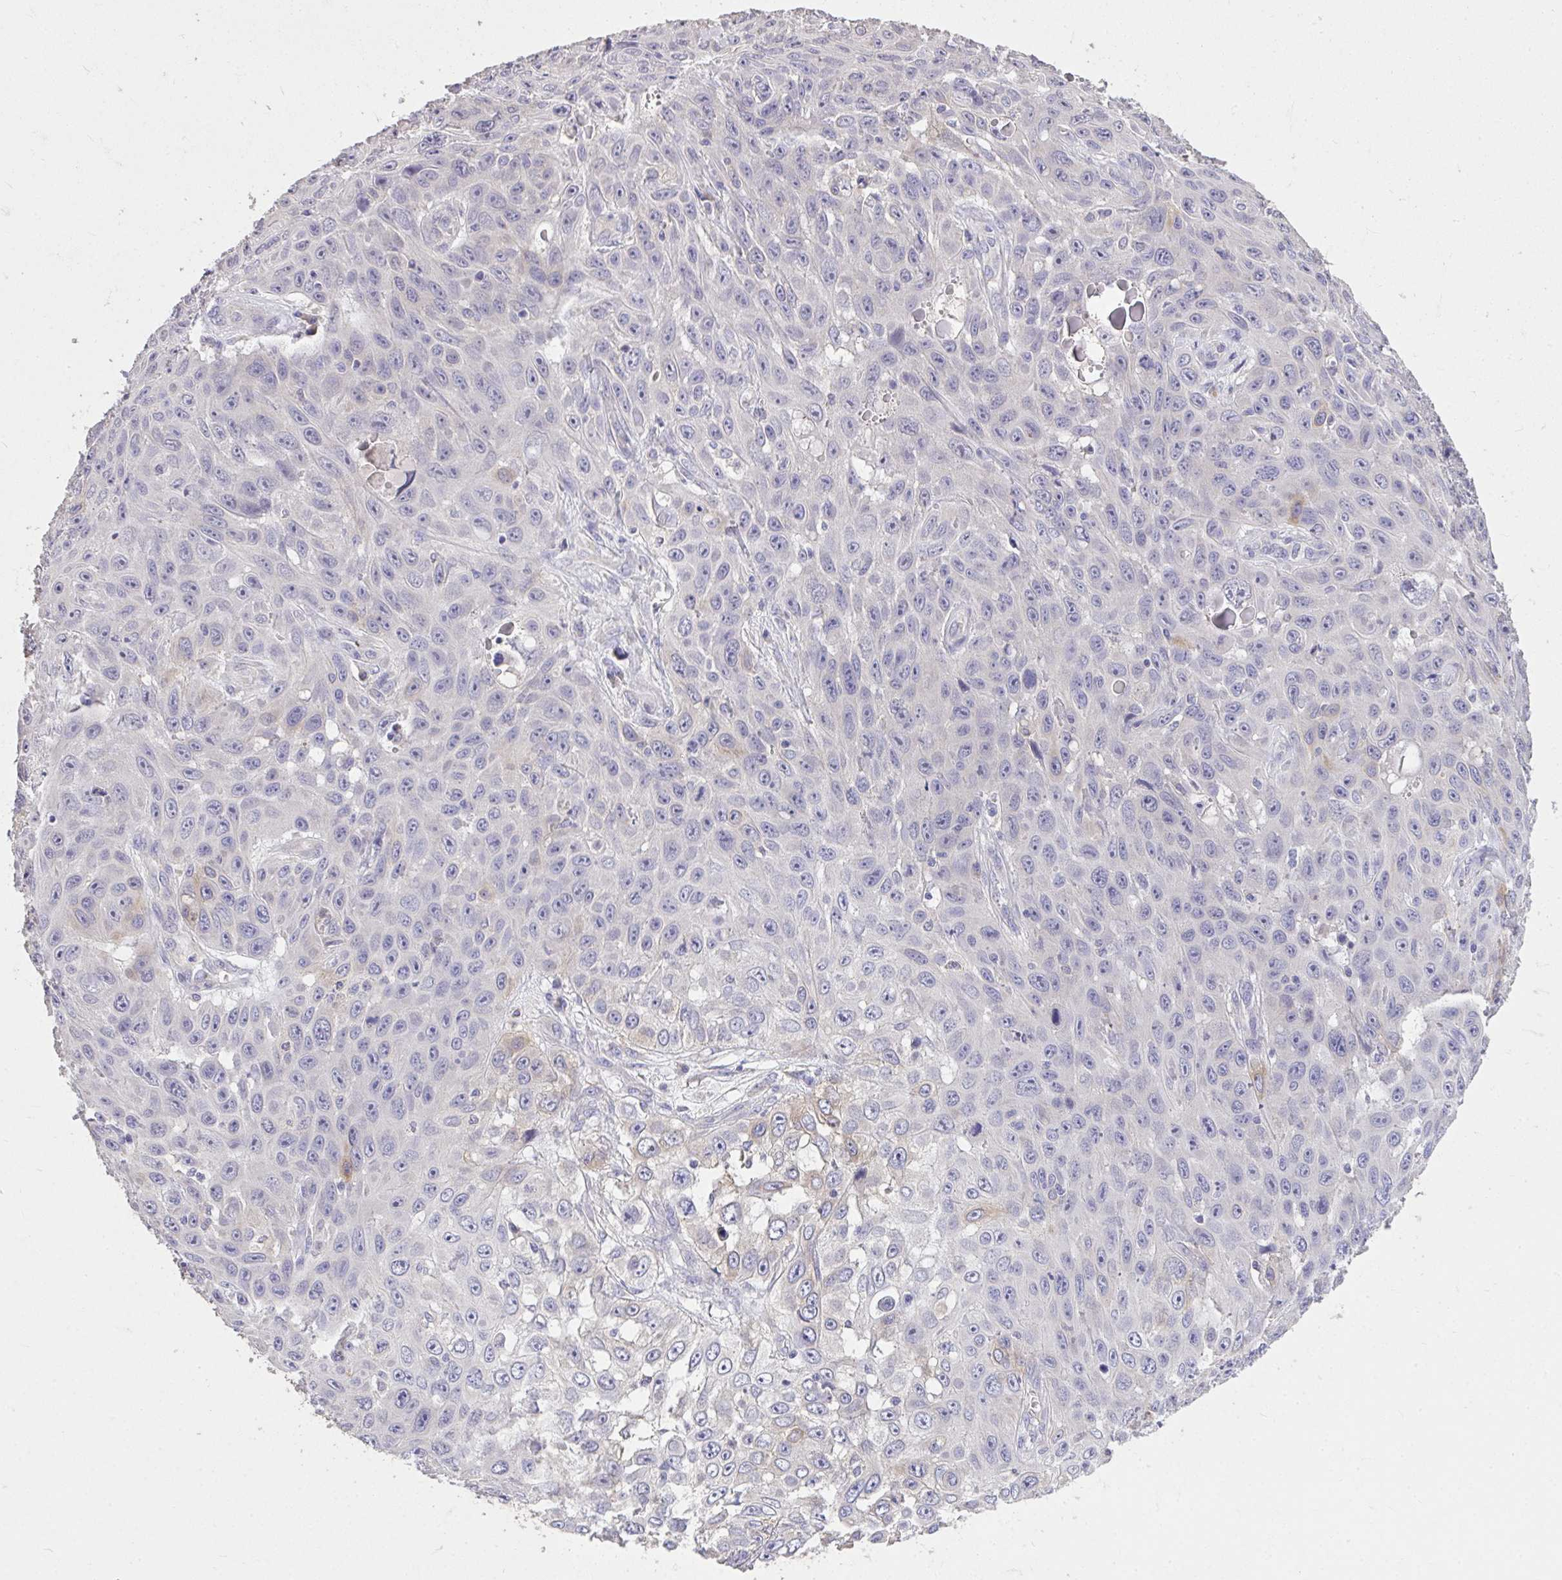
{"staining": {"intensity": "weak", "quantity": "<25%", "location": "cytoplasmic/membranous"}, "tissue": "skin cancer", "cell_type": "Tumor cells", "image_type": "cancer", "snomed": [{"axis": "morphology", "description": "Squamous cell carcinoma, NOS"}, {"axis": "topography", "description": "Skin"}], "caption": "Image shows no protein positivity in tumor cells of squamous cell carcinoma (skin) tissue.", "gene": "MPC2", "patient": {"sex": "male", "age": 82}}